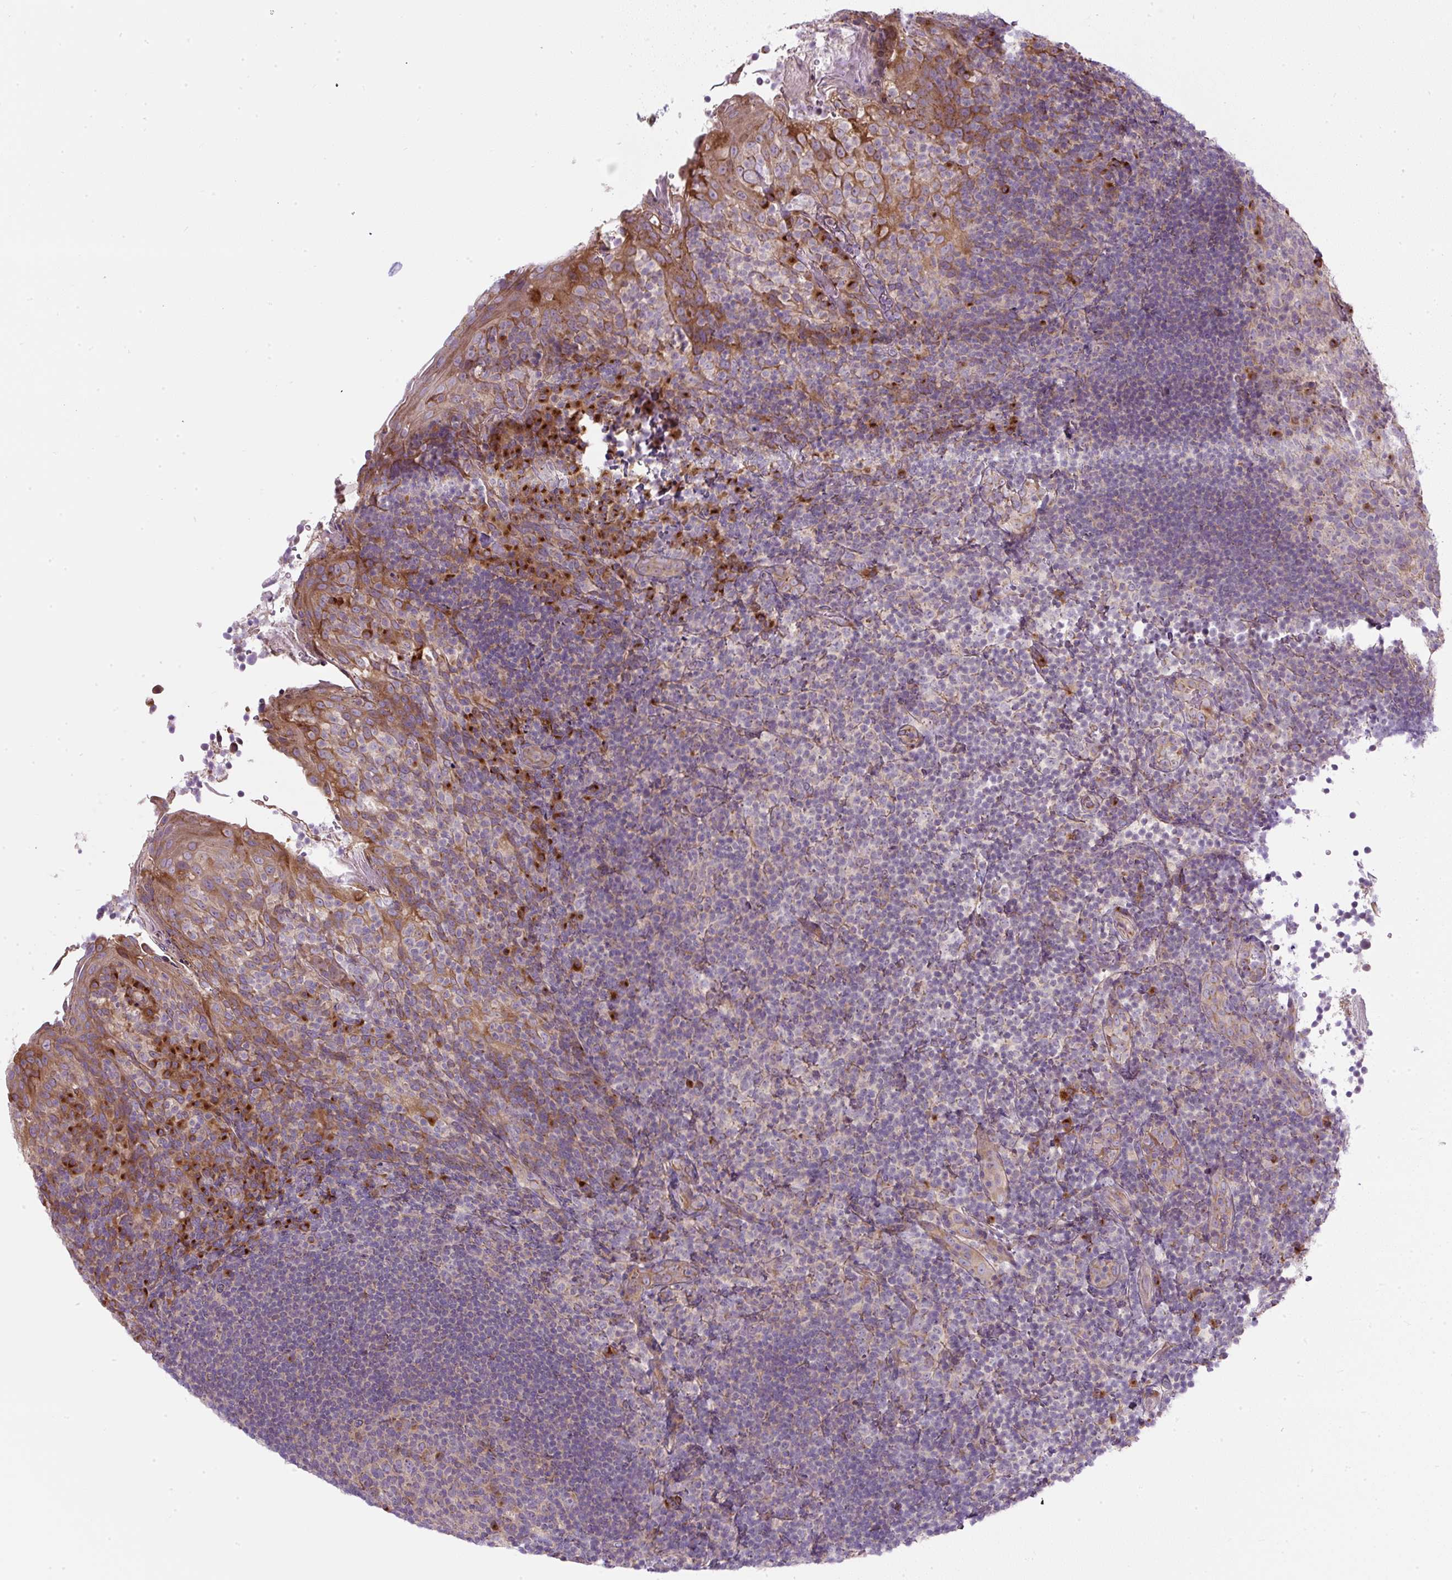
{"staining": {"intensity": "strong", "quantity": "<25%", "location": "cytoplasmic/membranous"}, "tissue": "tonsil", "cell_type": "Germinal center cells", "image_type": "normal", "snomed": [{"axis": "morphology", "description": "Normal tissue, NOS"}, {"axis": "topography", "description": "Tonsil"}], "caption": "Immunohistochemical staining of normal human tonsil demonstrates medium levels of strong cytoplasmic/membranous expression in approximately <25% of germinal center cells.", "gene": "MLX", "patient": {"sex": "female", "age": 10}}